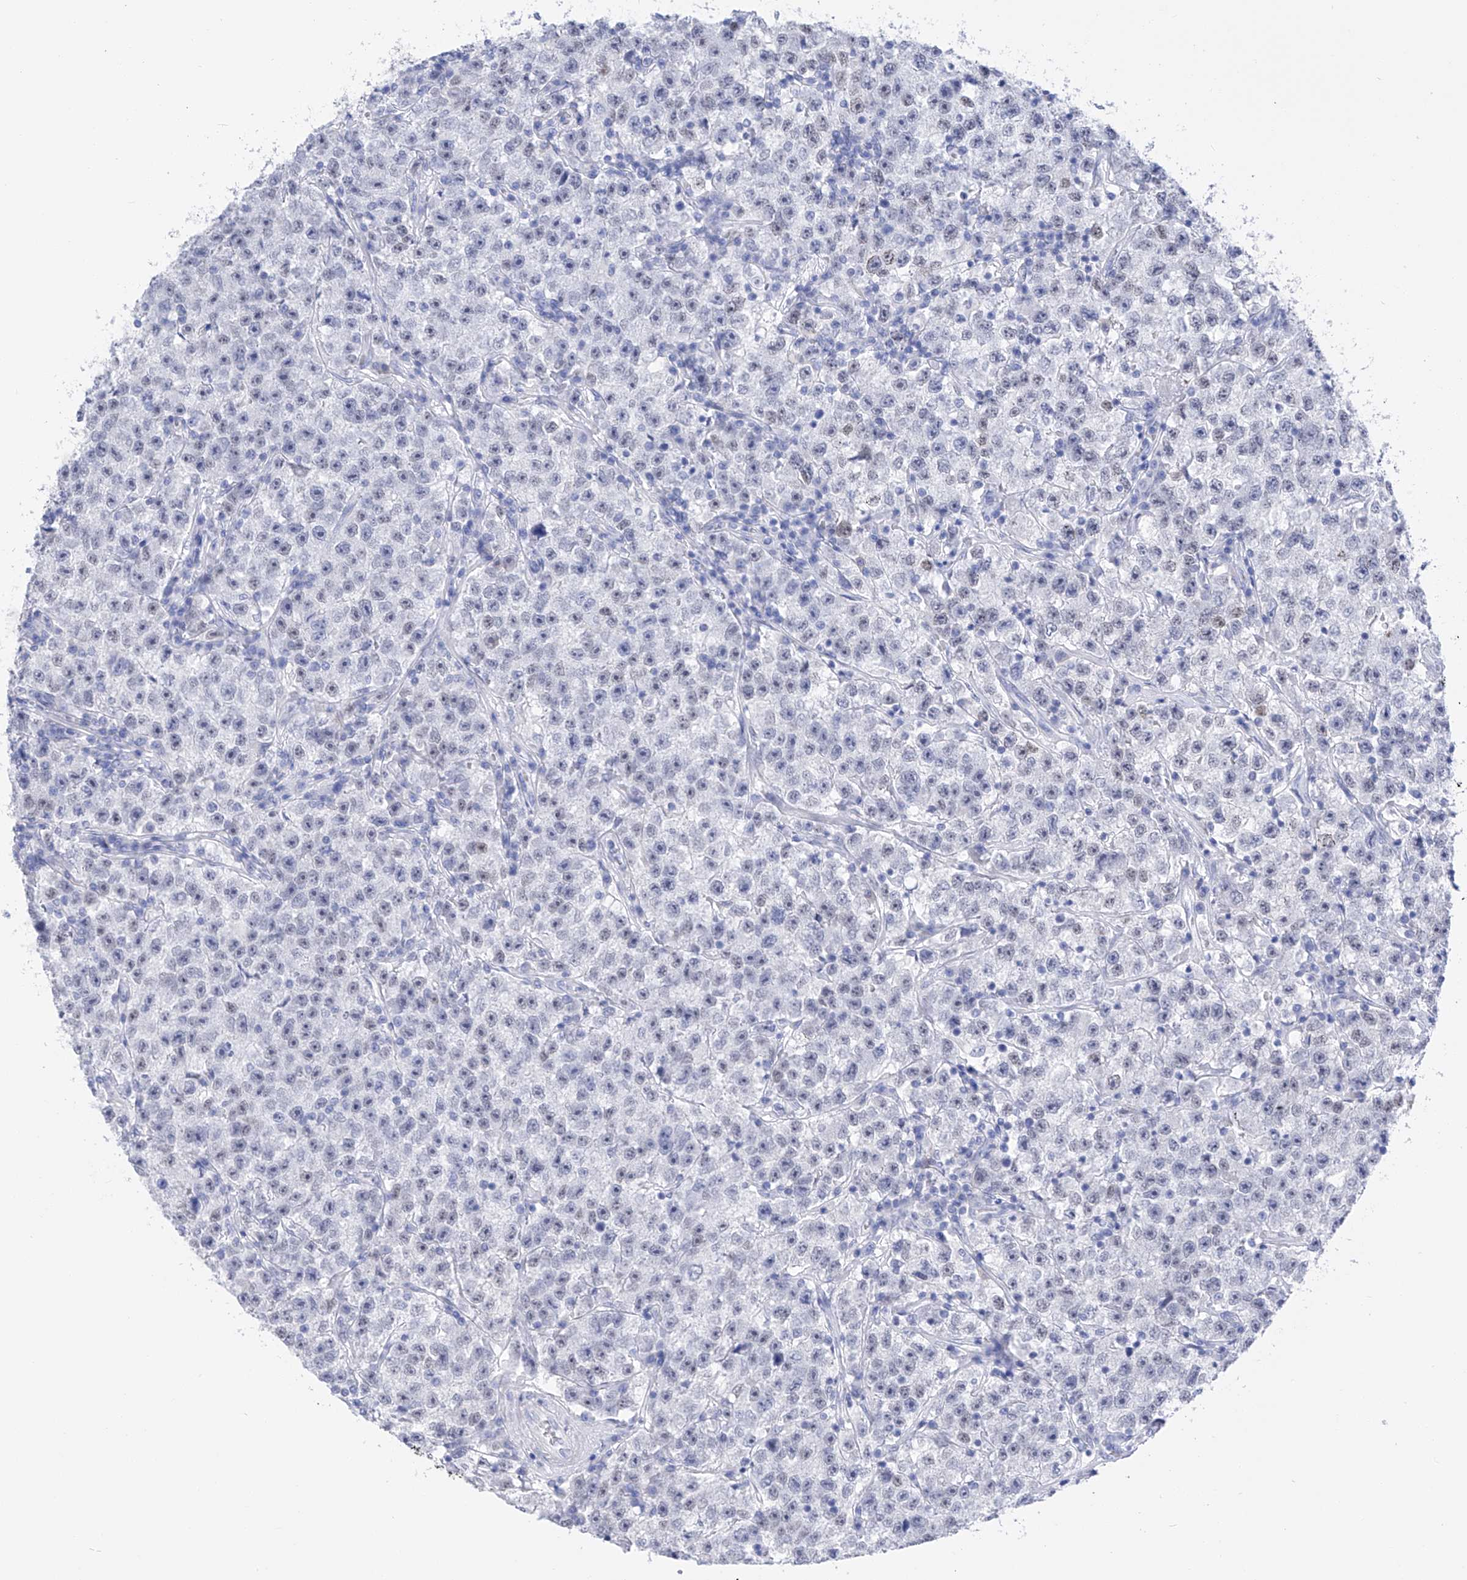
{"staining": {"intensity": "negative", "quantity": "none", "location": "none"}, "tissue": "testis cancer", "cell_type": "Tumor cells", "image_type": "cancer", "snomed": [{"axis": "morphology", "description": "Seminoma, NOS"}, {"axis": "topography", "description": "Testis"}], "caption": "Immunohistochemical staining of human testis cancer (seminoma) exhibits no significant expression in tumor cells.", "gene": "FLG", "patient": {"sex": "male", "age": 22}}